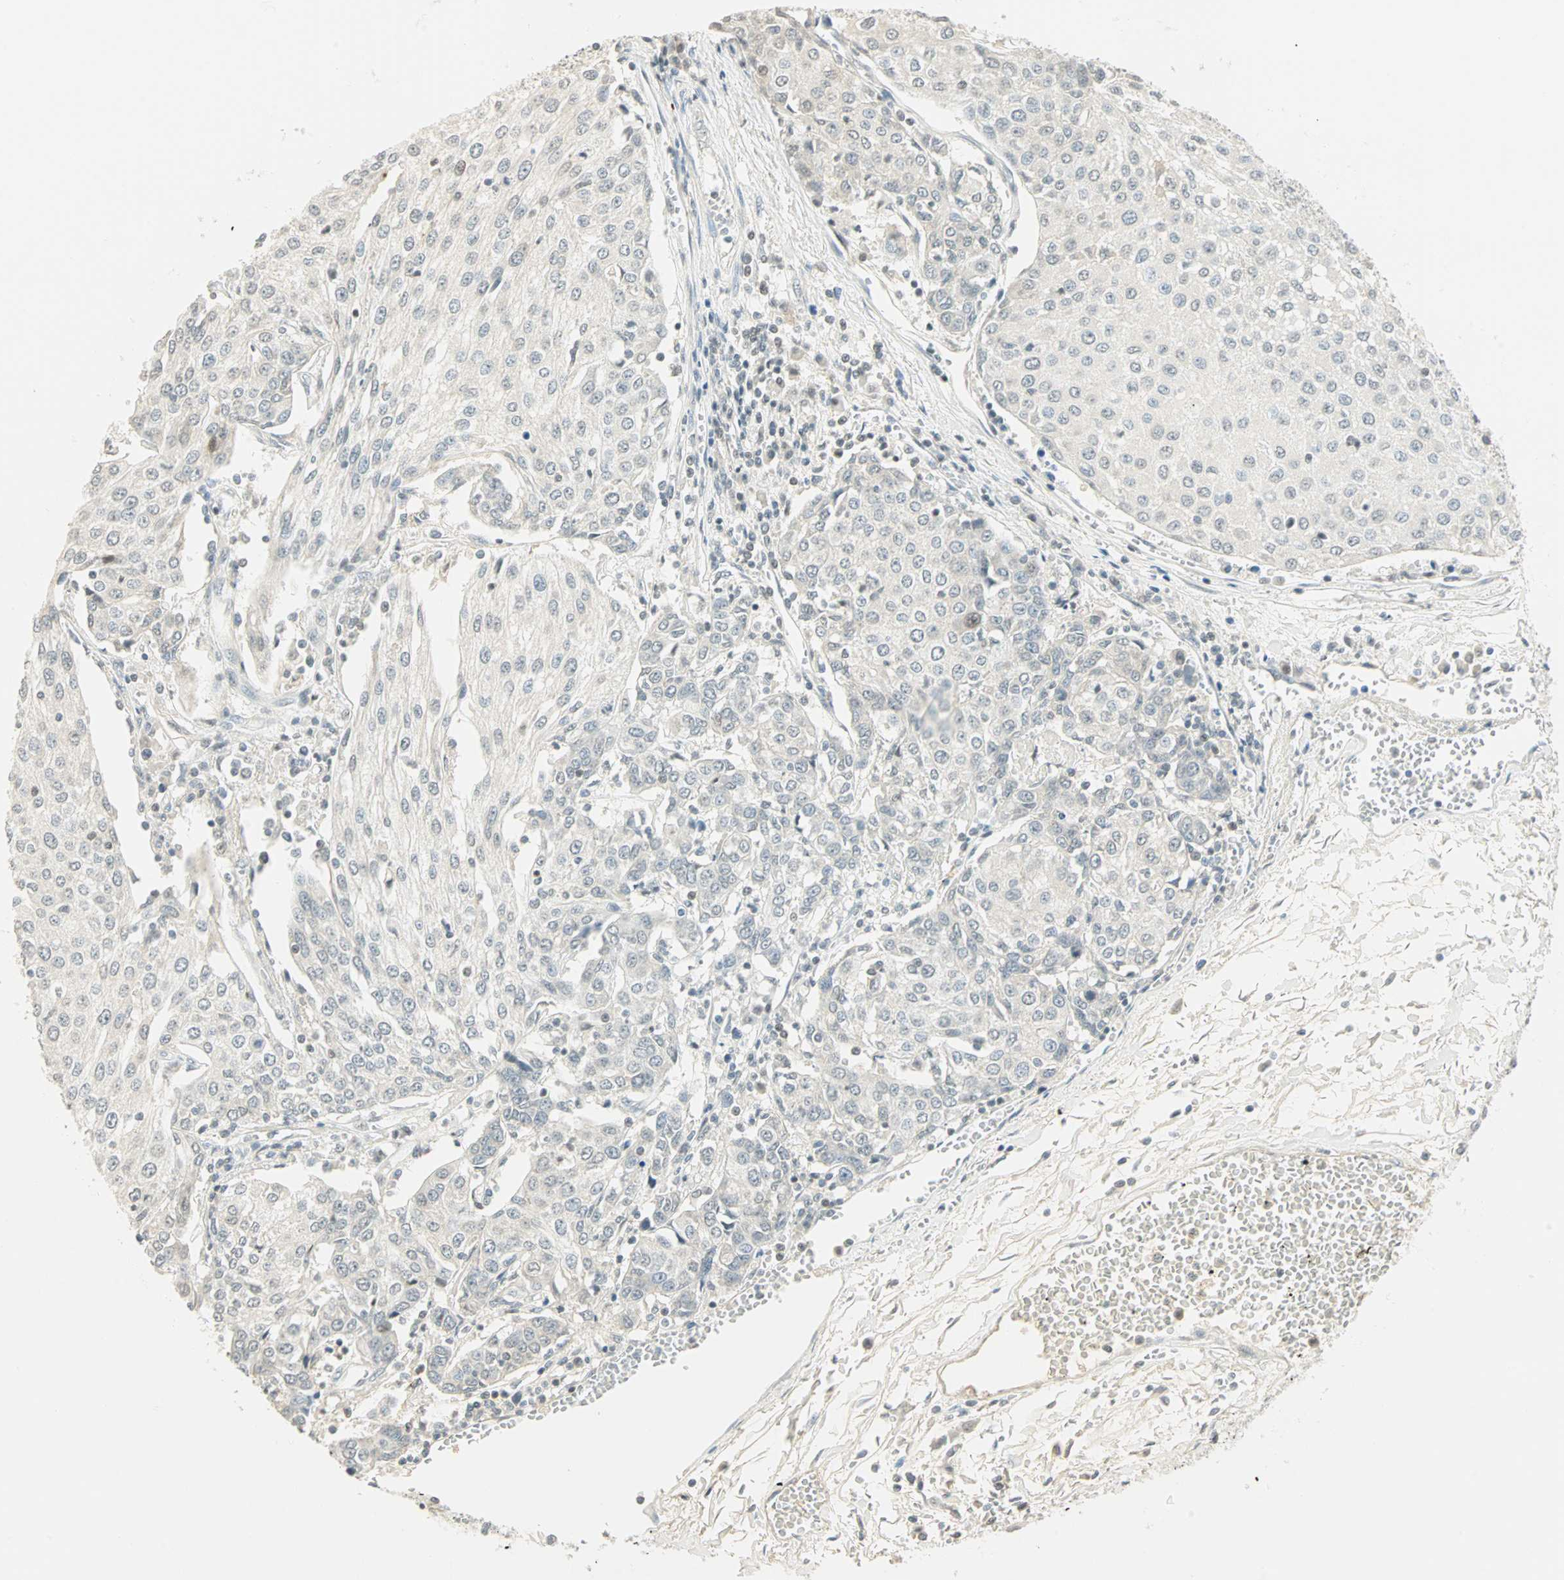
{"staining": {"intensity": "weak", "quantity": "<25%", "location": "nuclear"}, "tissue": "urothelial cancer", "cell_type": "Tumor cells", "image_type": "cancer", "snomed": [{"axis": "morphology", "description": "Urothelial carcinoma, High grade"}, {"axis": "topography", "description": "Urinary bladder"}], "caption": "A micrograph of urothelial cancer stained for a protein reveals no brown staining in tumor cells.", "gene": "SMAD3", "patient": {"sex": "female", "age": 85}}